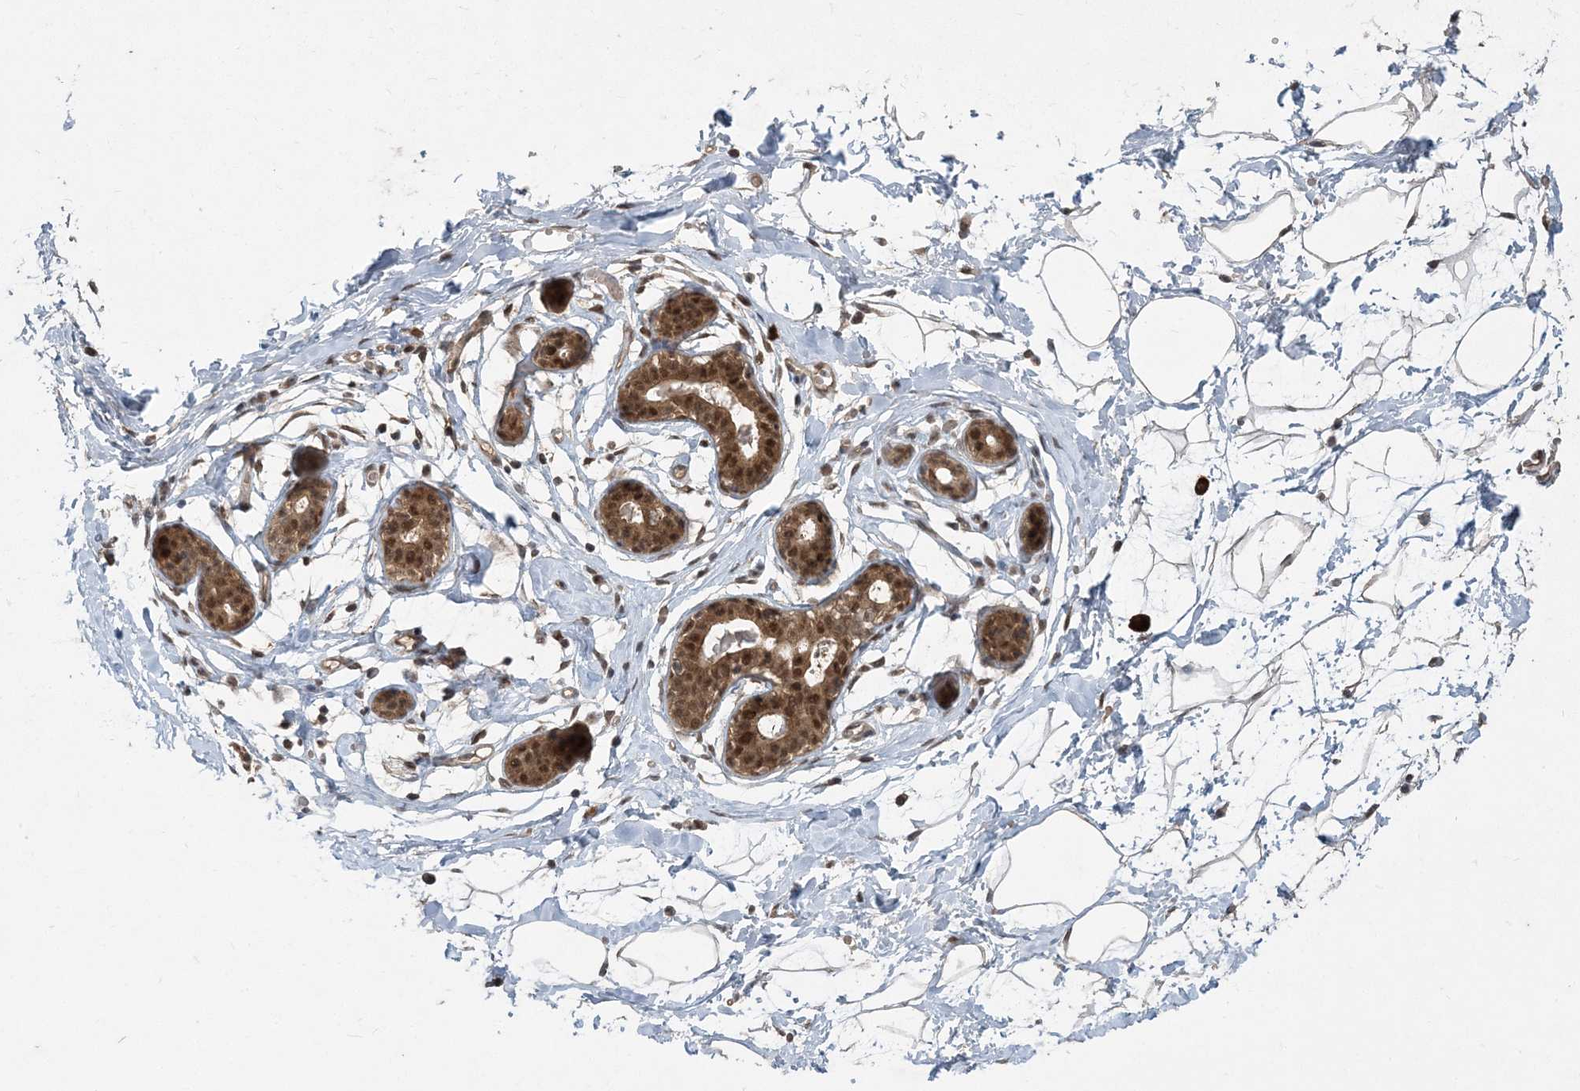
{"staining": {"intensity": "moderate", "quantity": ">75%", "location": "cytoplasmic/membranous,nuclear"}, "tissue": "breast", "cell_type": "Adipocytes", "image_type": "normal", "snomed": [{"axis": "morphology", "description": "Normal tissue, NOS"}, {"axis": "topography", "description": "Breast"}], "caption": "Breast stained with IHC demonstrates moderate cytoplasmic/membranous,nuclear expression in approximately >75% of adipocytes.", "gene": "COPS7B", "patient": {"sex": "female", "age": 23}}